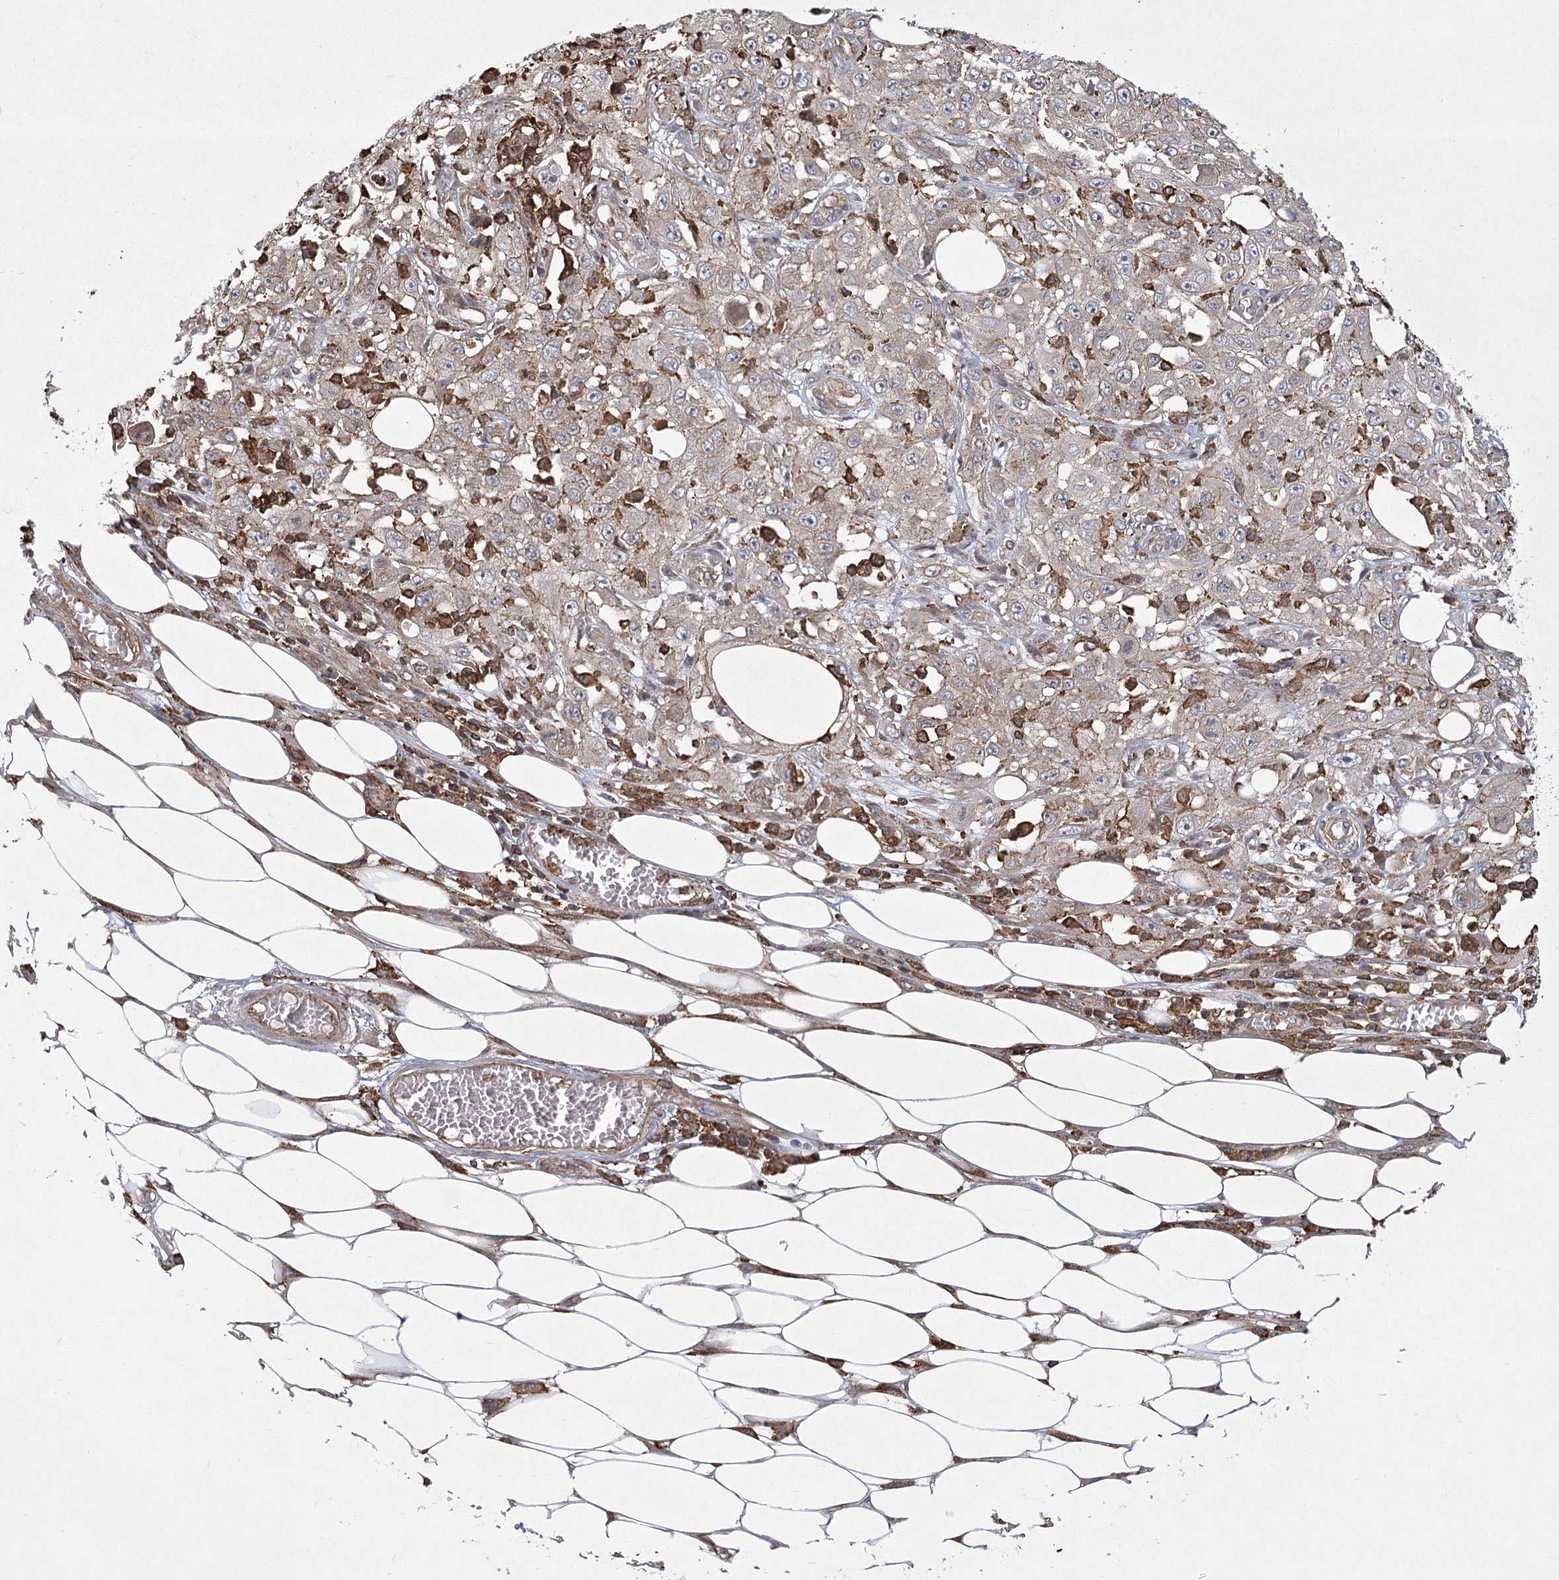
{"staining": {"intensity": "negative", "quantity": "none", "location": "none"}, "tissue": "skin cancer", "cell_type": "Tumor cells", "image_type": "cancer", "snomed": [{"axis": "morphology", "description": "Squamous cell carcinoma, NOS"}, {"axis": "morphology", "description": "Squamous cell carcinoma, metastatic, NOS"}, {"axis": "topography", "description": "Skin"}, {"axis": "topography", "description": "Lymph node"}], "caption": "A high-resolution histopathology image shows immunohistochemistry (IHC) staining of skin cancer (squamous cell carcinoma), which exhibits no significant expression in tumor cells.", "gene": "MEPE", "patient": {"sex": "male", "age": 75}}